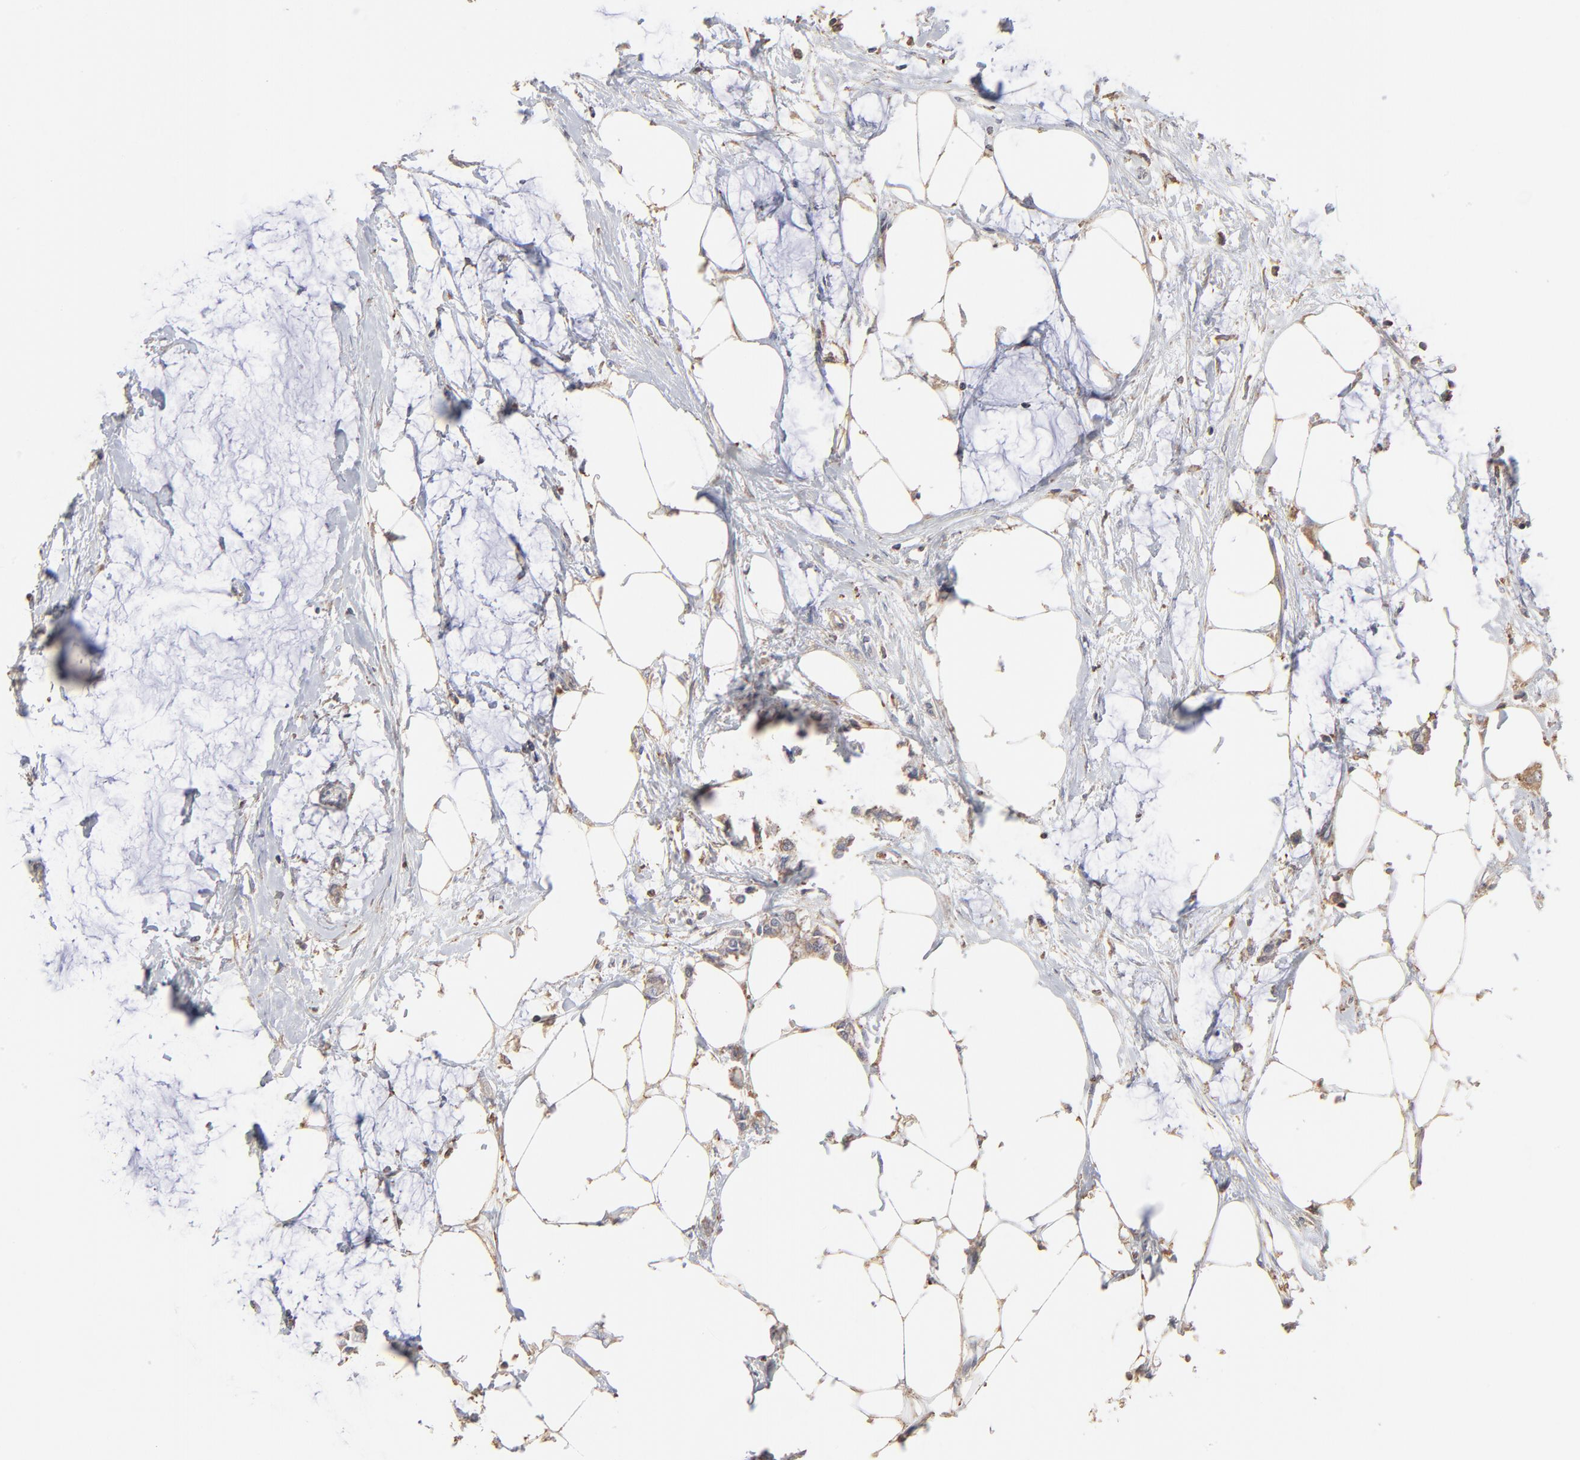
{"staining": {"intensity": "moderate", "quantity": "25%-75%", "location": "cytoplasmic/membranous"}, "tissue": "colorectal cancer", "cell_type": "Tumor cells", "image_type": "cancer", "snomed": [{"axis": "morphology", "description": "Normal tissue, NOS"}, {"axis": "morphology", "description": "Adenocarcinoma, NOS"}, {"axis": "topography", "description": "Colon"}, {"axis": "topography", "description": "Peripheral nerve tissue"}], "caption": "Human colorectal adenocarcinoma stained with a protein marker displays moderate staining in tumor cells.", "gene": "RNF213", "patient": {"sex": "male", "age": 14}}